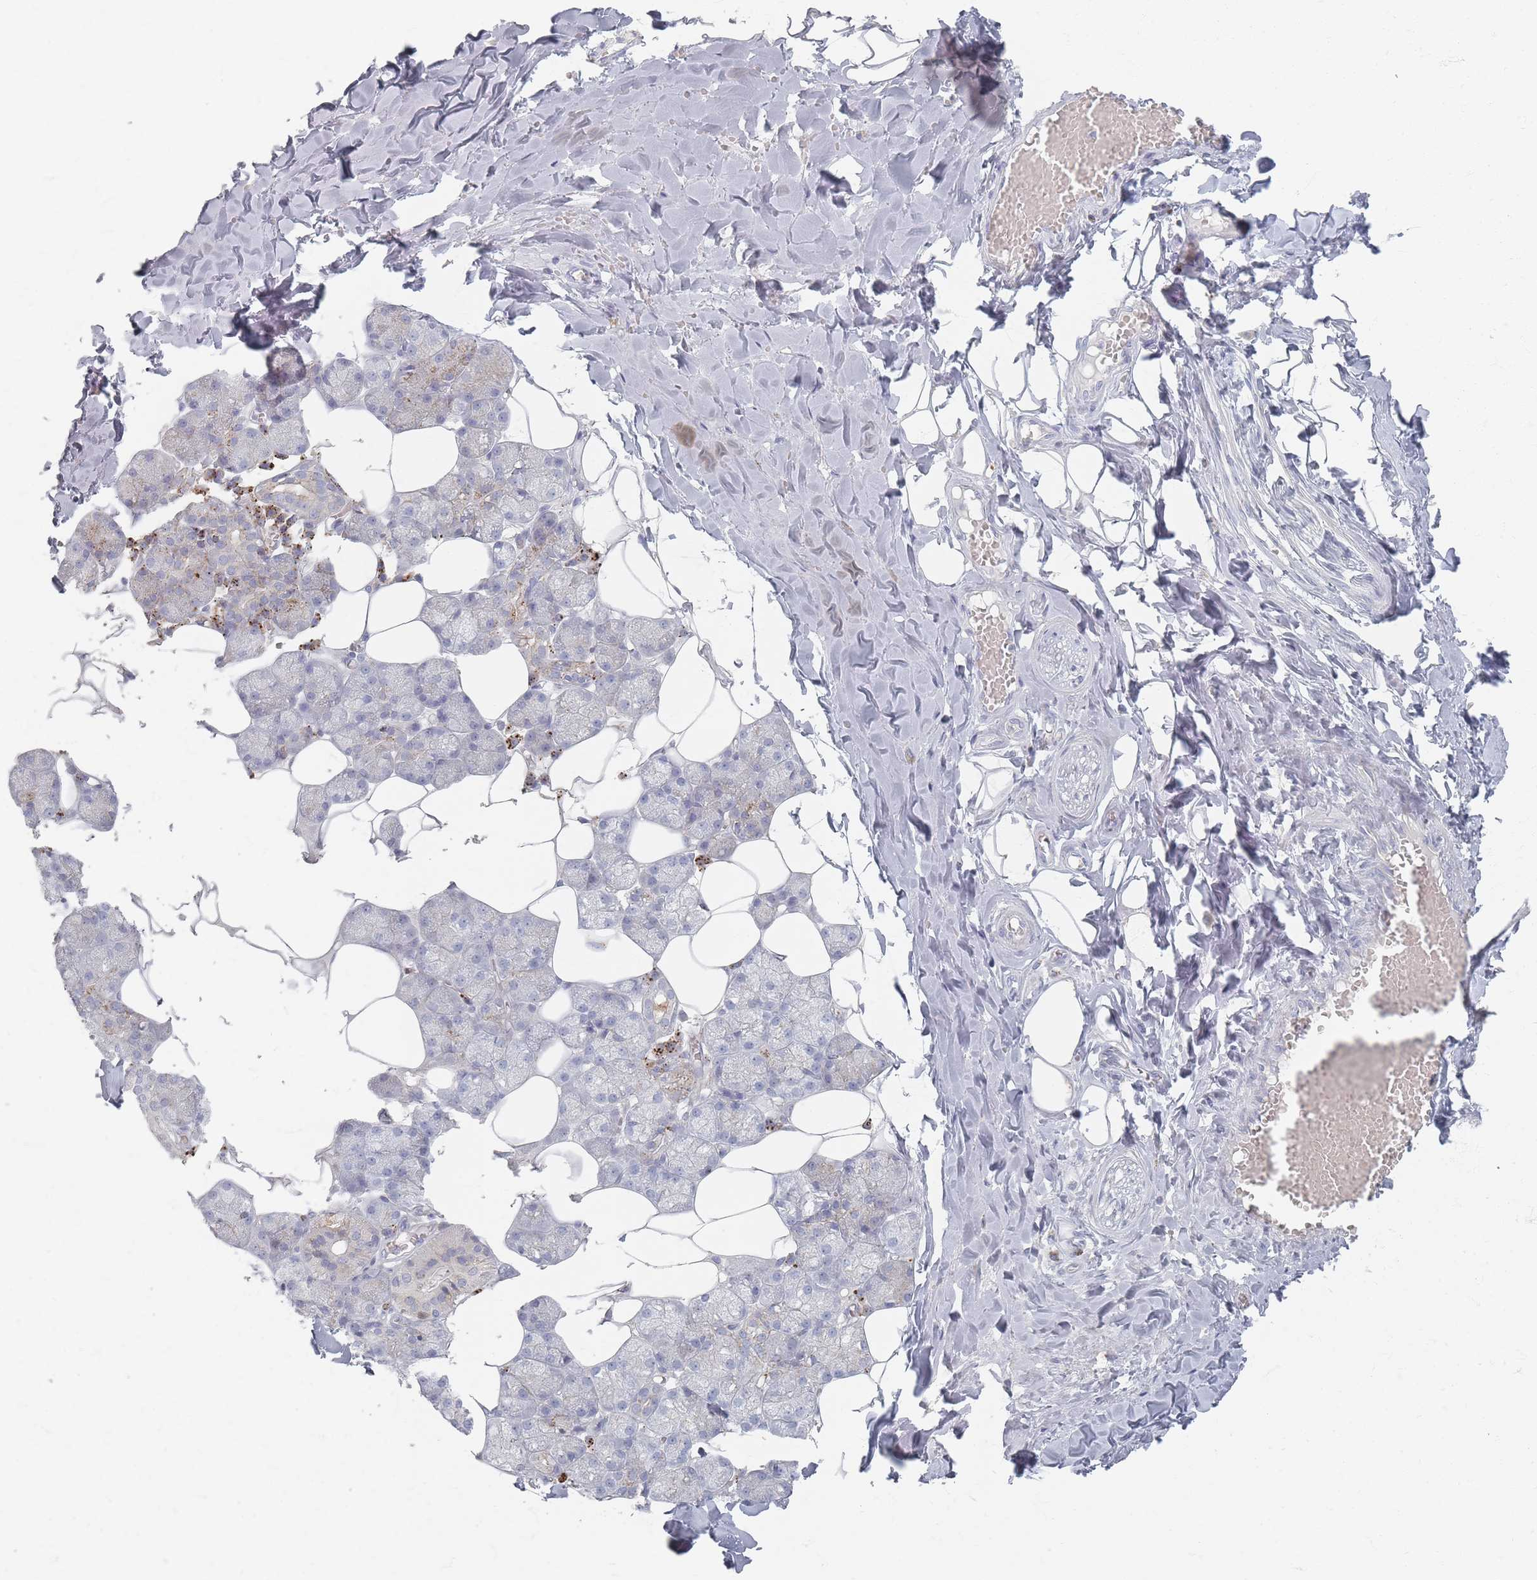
{"staining": {"intensity": "moderate", "quantity": "<25%", "location": "cytoplasmic/membranous"}, "tissue": "salivary gland", "cell_type": "Glandular cells", "image_type": "normal", "snomed": [{"axis": "morphology", "description": "Normal tissue, NOS"}, {"axis": "topography", "description": "Salivary gland"}], "caption": "Immunohistochemical staining of normal human salivary gland exhibits moderate cytoplasmic/membranous protein positivity in about <25% of glandular cells.", "gene": "ENSG00000251357", "patient": {"sex": "male", "age": 62}}